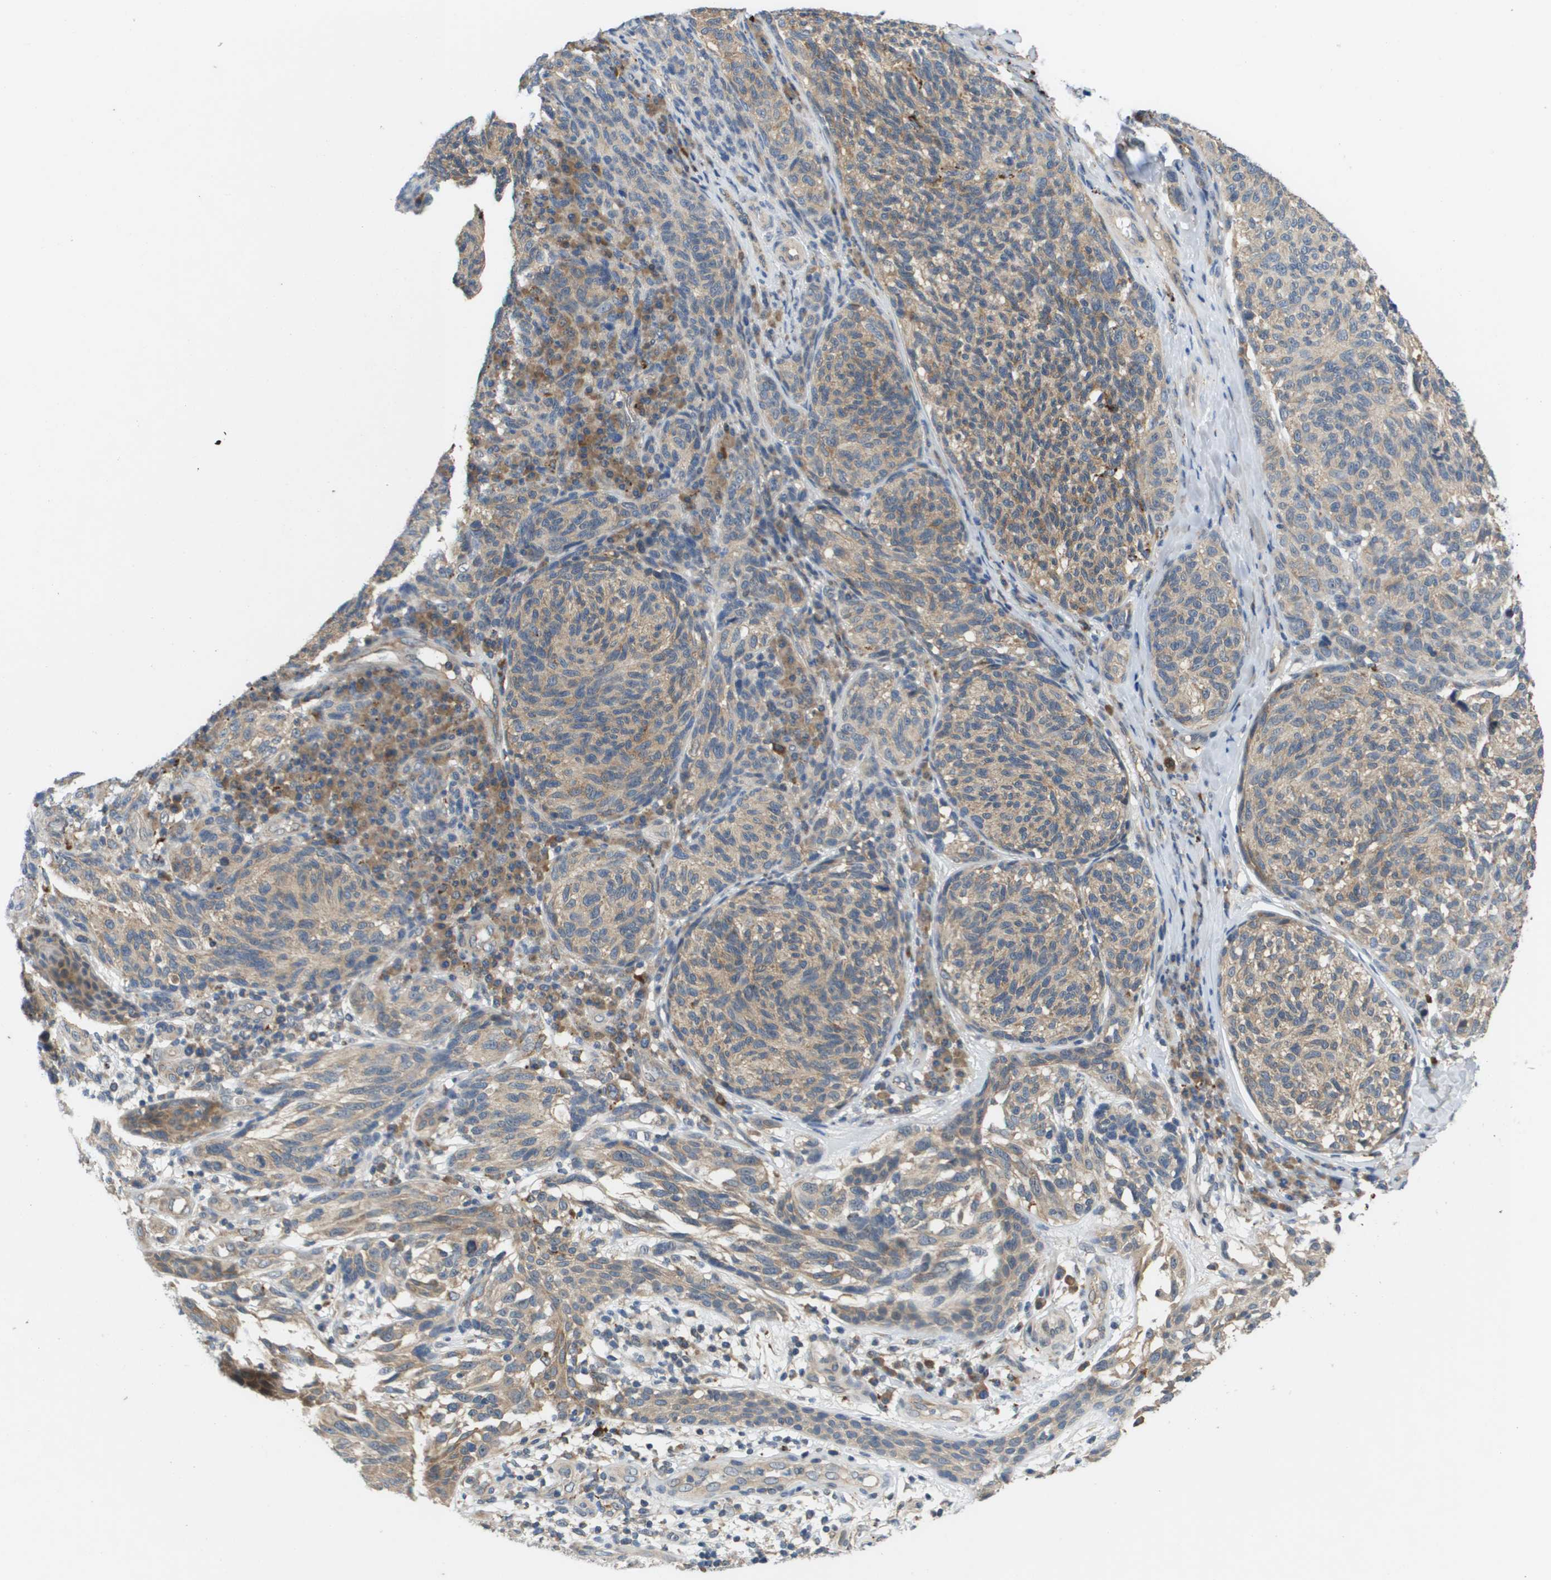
{"staining": {"intensity": "weak", "quantity": ">75%", "location": "cytoplasmic/membranous"}, "tissue": "melanoma", "cell_type": "Tumor cells", "image_type": "cancer", "snomed": [{"axis": "morphology", "description": "Malignant melanoma, NOS"}, {"axis": "topography", "description": "Skin"}], "caption": "The histopathology image demonstrates staining of malignant melanoma, revealing weak cytoplasmic/membranous protein positivity (brown color) within tumor cells.", "gene": "SLC25A20", "patient": {"sex": "female", "age": 73}}